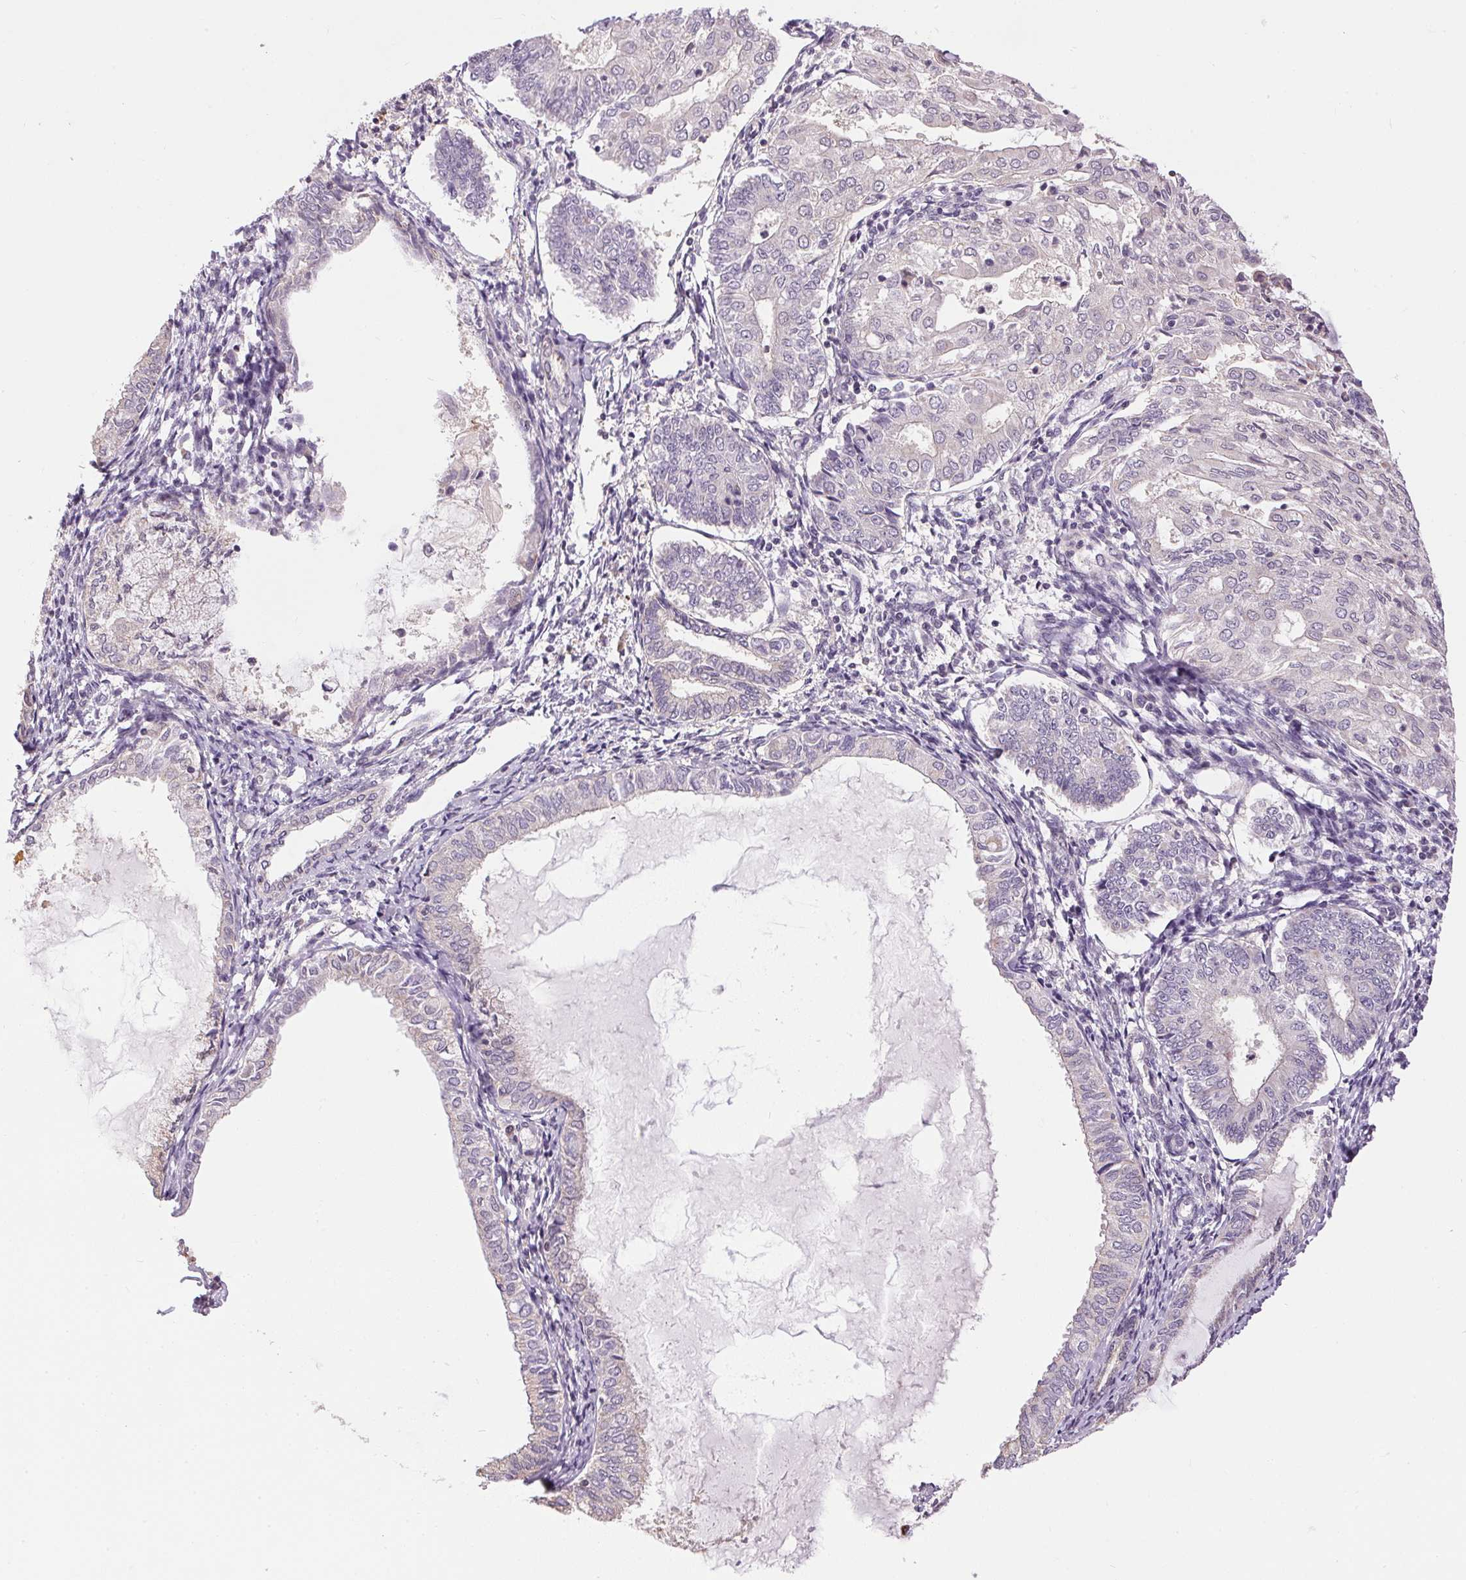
{"staining": {"intensity": "negative", "quantity": "none", "location": "none"}, "tissue": "endometrial cancer", "cell_type": "Tumor cells", "image_type": "cancer", "snomed": [{"axis": "morphology", "description": "Adenocarcinoma, NOS"}, {"axis": "topography", "description": "Endometrium"}], "caption": "A micrograph of human endometrial cancer is negative for staining in tumor cells.", "gene": "SC5D", "patient": {"sex": "female", "age": 68}}